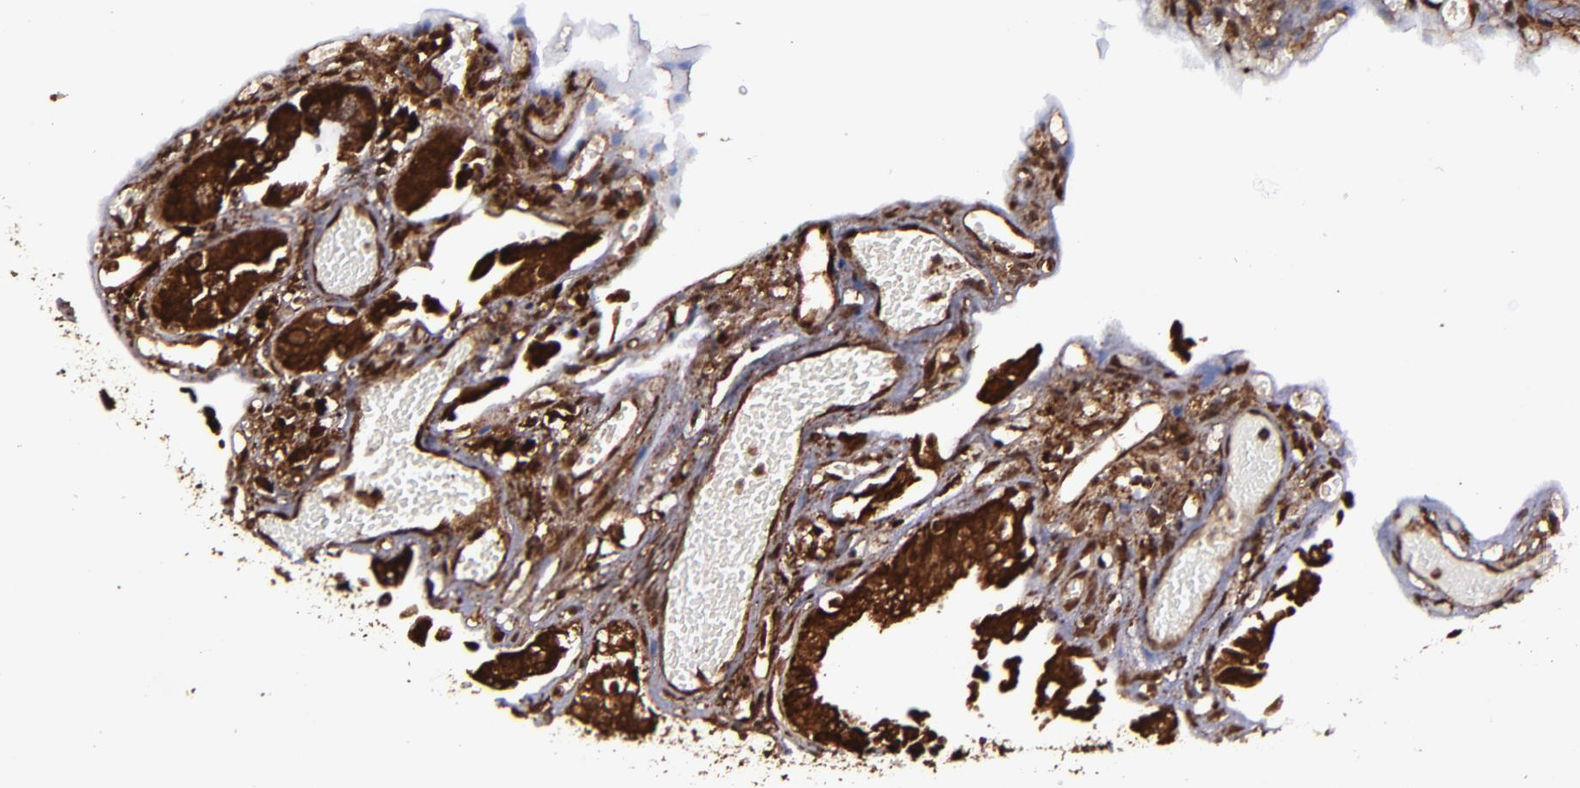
{"staining": {"intensity": "strong", "quantity": ">75%", "location": "cytoplasmic/membranous,nuclear"}, "tissue": "gallbladder", "cell_type": "Glandular cells", "image_type": "normal", "snomed": [{"axis": "morphology", "description": "Normal tissue, NOS"}, {"axis": "topography", "description": "Gallbladder"}], "caption": "A histopathology image of gallbladder stained for a protein demonstrates strong cytoplasmic/membranous,nuclear brown staining in glandular cells. (brown staining indicates protein expression, while blue staining denotes nuclei).", "gene": "EIF4ENIF1", "patient": {"sex": "male", "age": 65}}